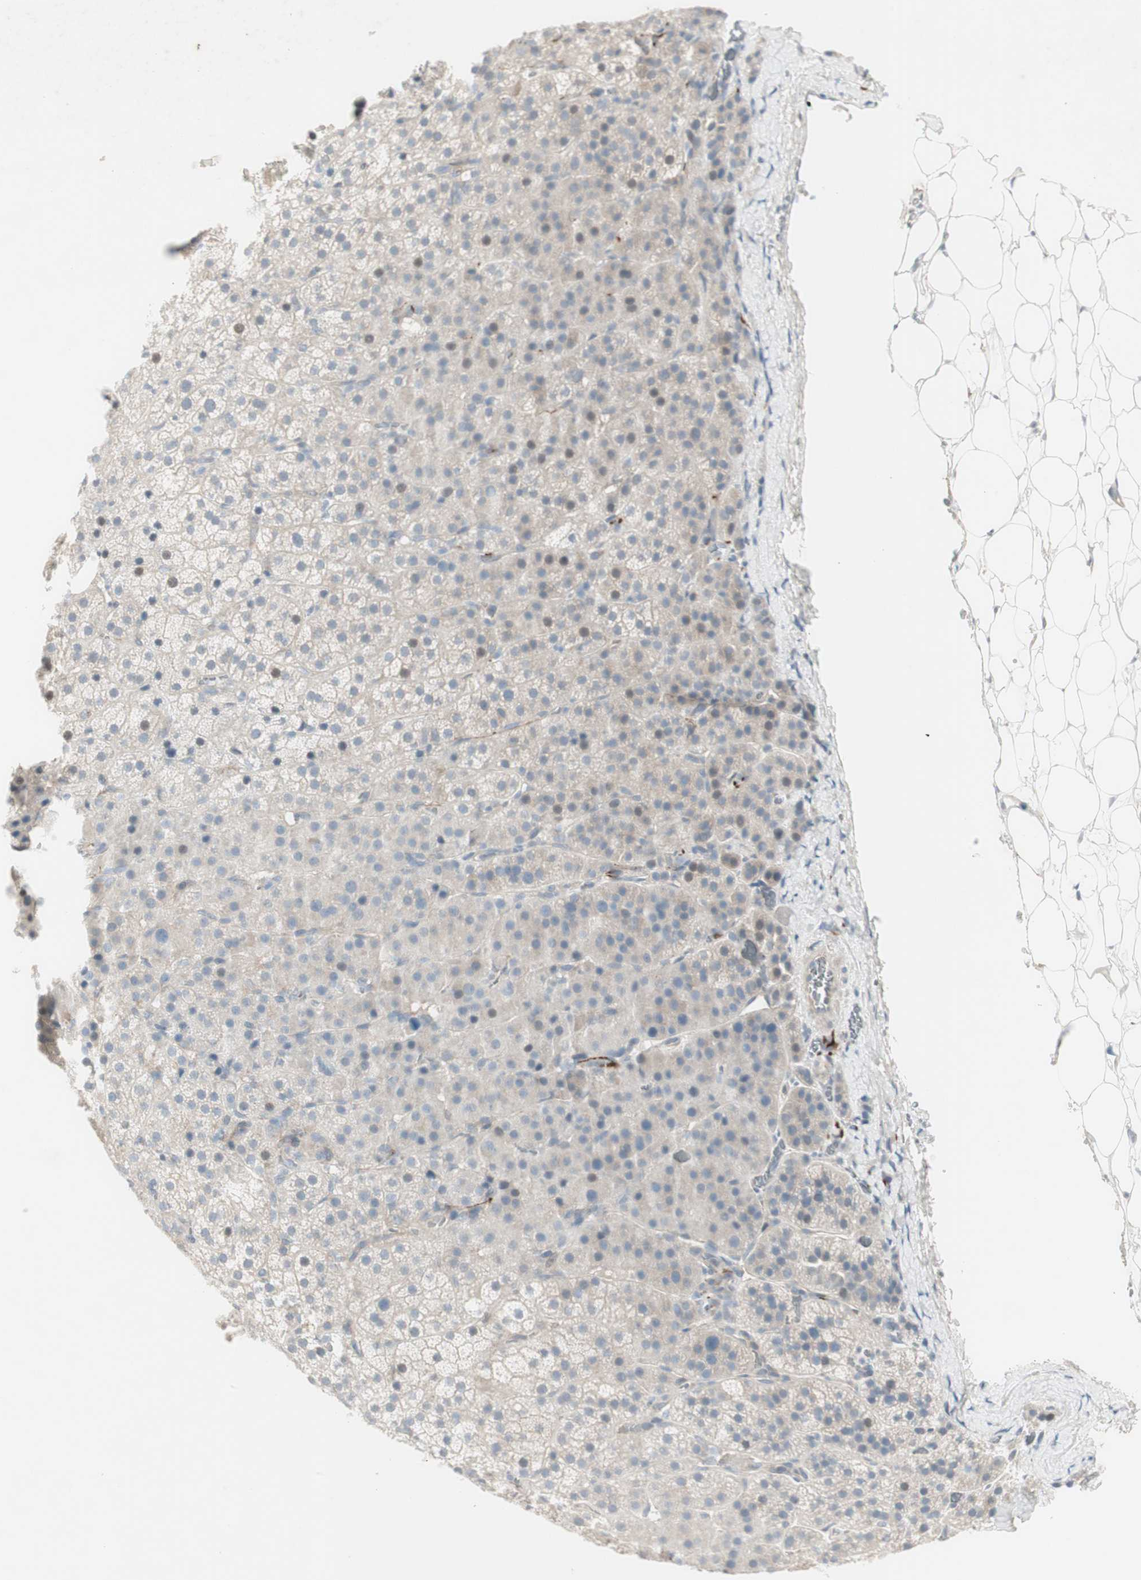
{"staining": {"intensity": "weak", "quantity": "25%-75%", "location": "cytoplasmic/membranous"}, "tissue": "adrenal gland", "cell_type": "Glandular cells", "image_type": "normal", "snomed": [{"axis": "morphology", "description": "Normal tissue, NOS"}, {"axis": "topography", "description": "Adrenal gland"}], "caption": "A histopathology image of human adrenal gland stained for a protein reveals weak cytoplasmic/membranous brown staining in glandular cells. Using DAB (brown) and hematoxylin (blue) stains, captured at high magnification using brightfield microscopy.", "gene": "MAPRE3", "patient": {"sex": "female", "age": 57}}